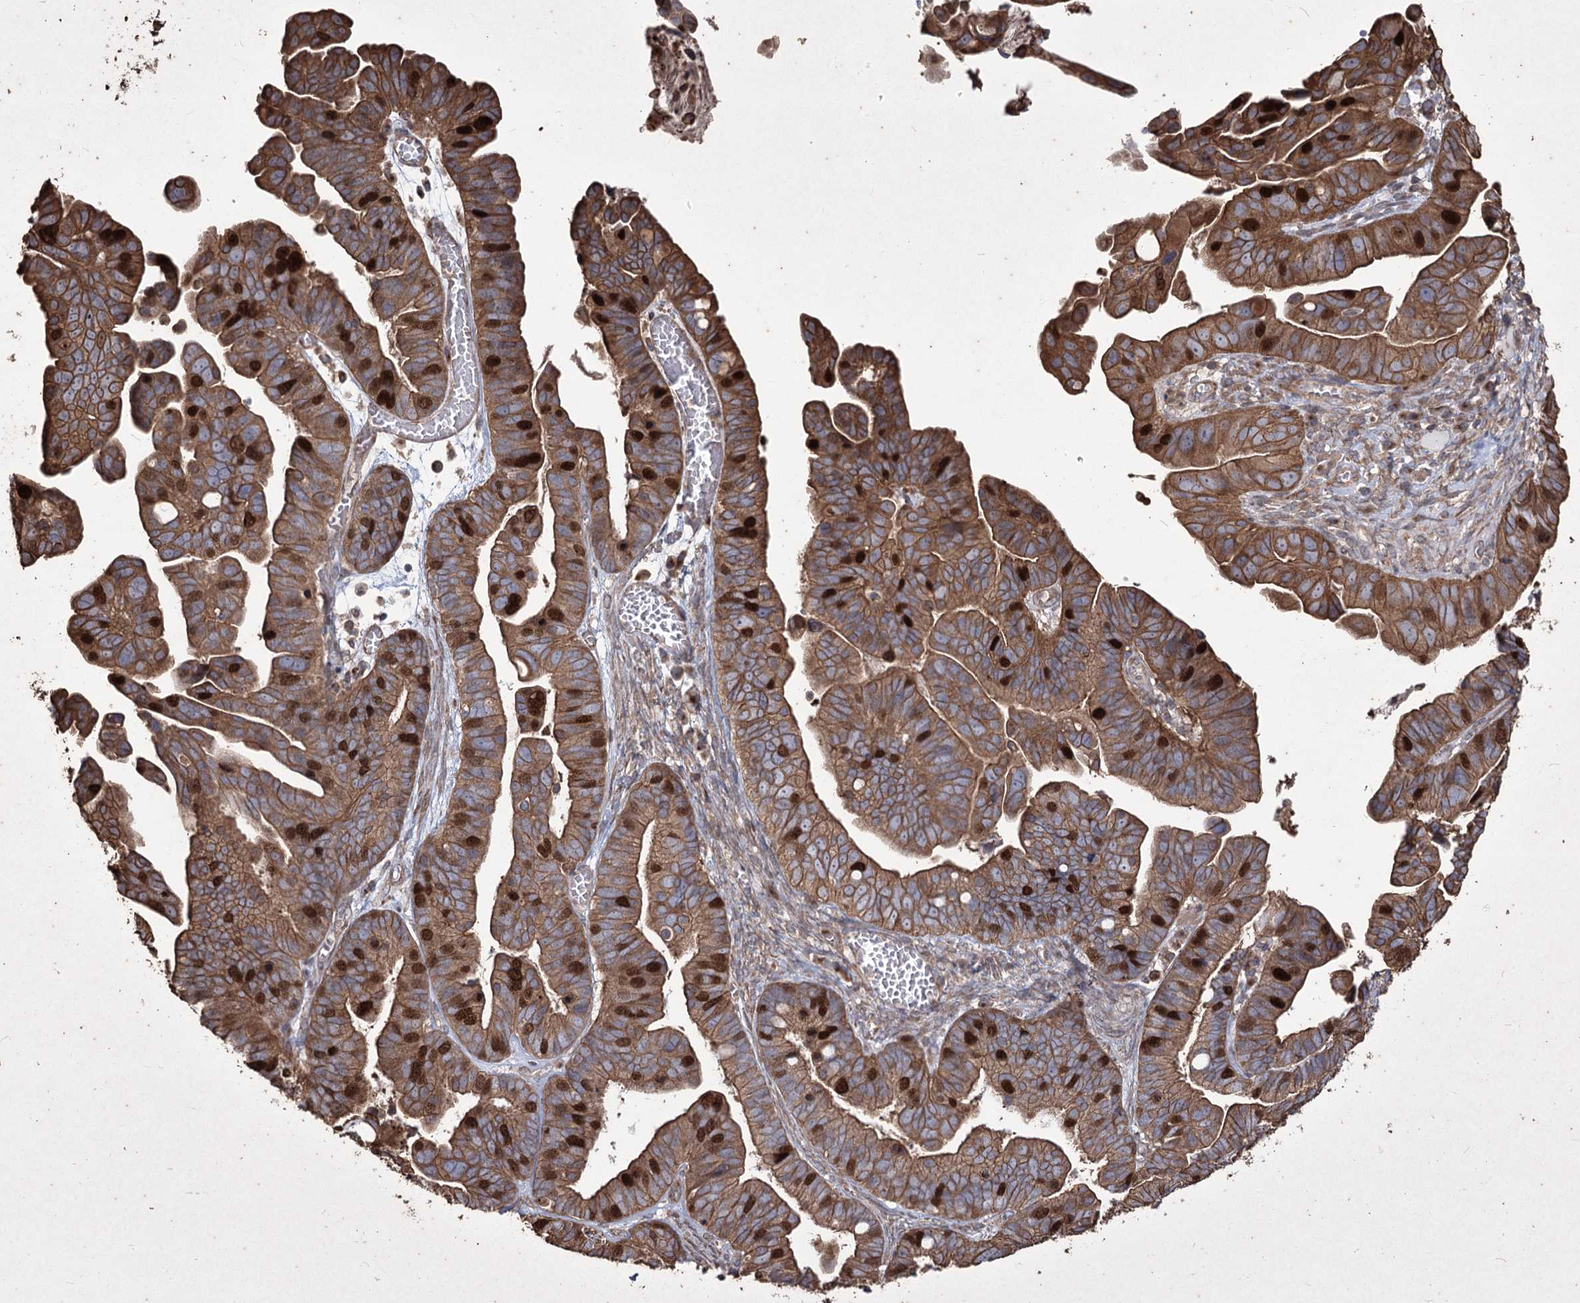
{"staining": {"intensity": "strong", "quantity": ">75%", "location": "cytoplasmic/membranous,nuclear"}, "tissue": "ovarian cancer", "cell_type": "Tumor cells", "image_type": "cancer", "snomed": [{"axis": "morphology", "description": "Cystadenocarcinoma, serous, NOS"}, {"axis": "topography", "description": "Ovary"}], "caption": "Immunohistochemistry of human ovarian cancer (serous cystadenocarcinoma) displays high levels of strong cytoplasmic/membranous and nuclear expression in approximately >75% of tumor cells. (IHC, brightfield microscopy, high magnification).", "gene": "PRC1", "patient": {"sex": "female", "age": 56}}